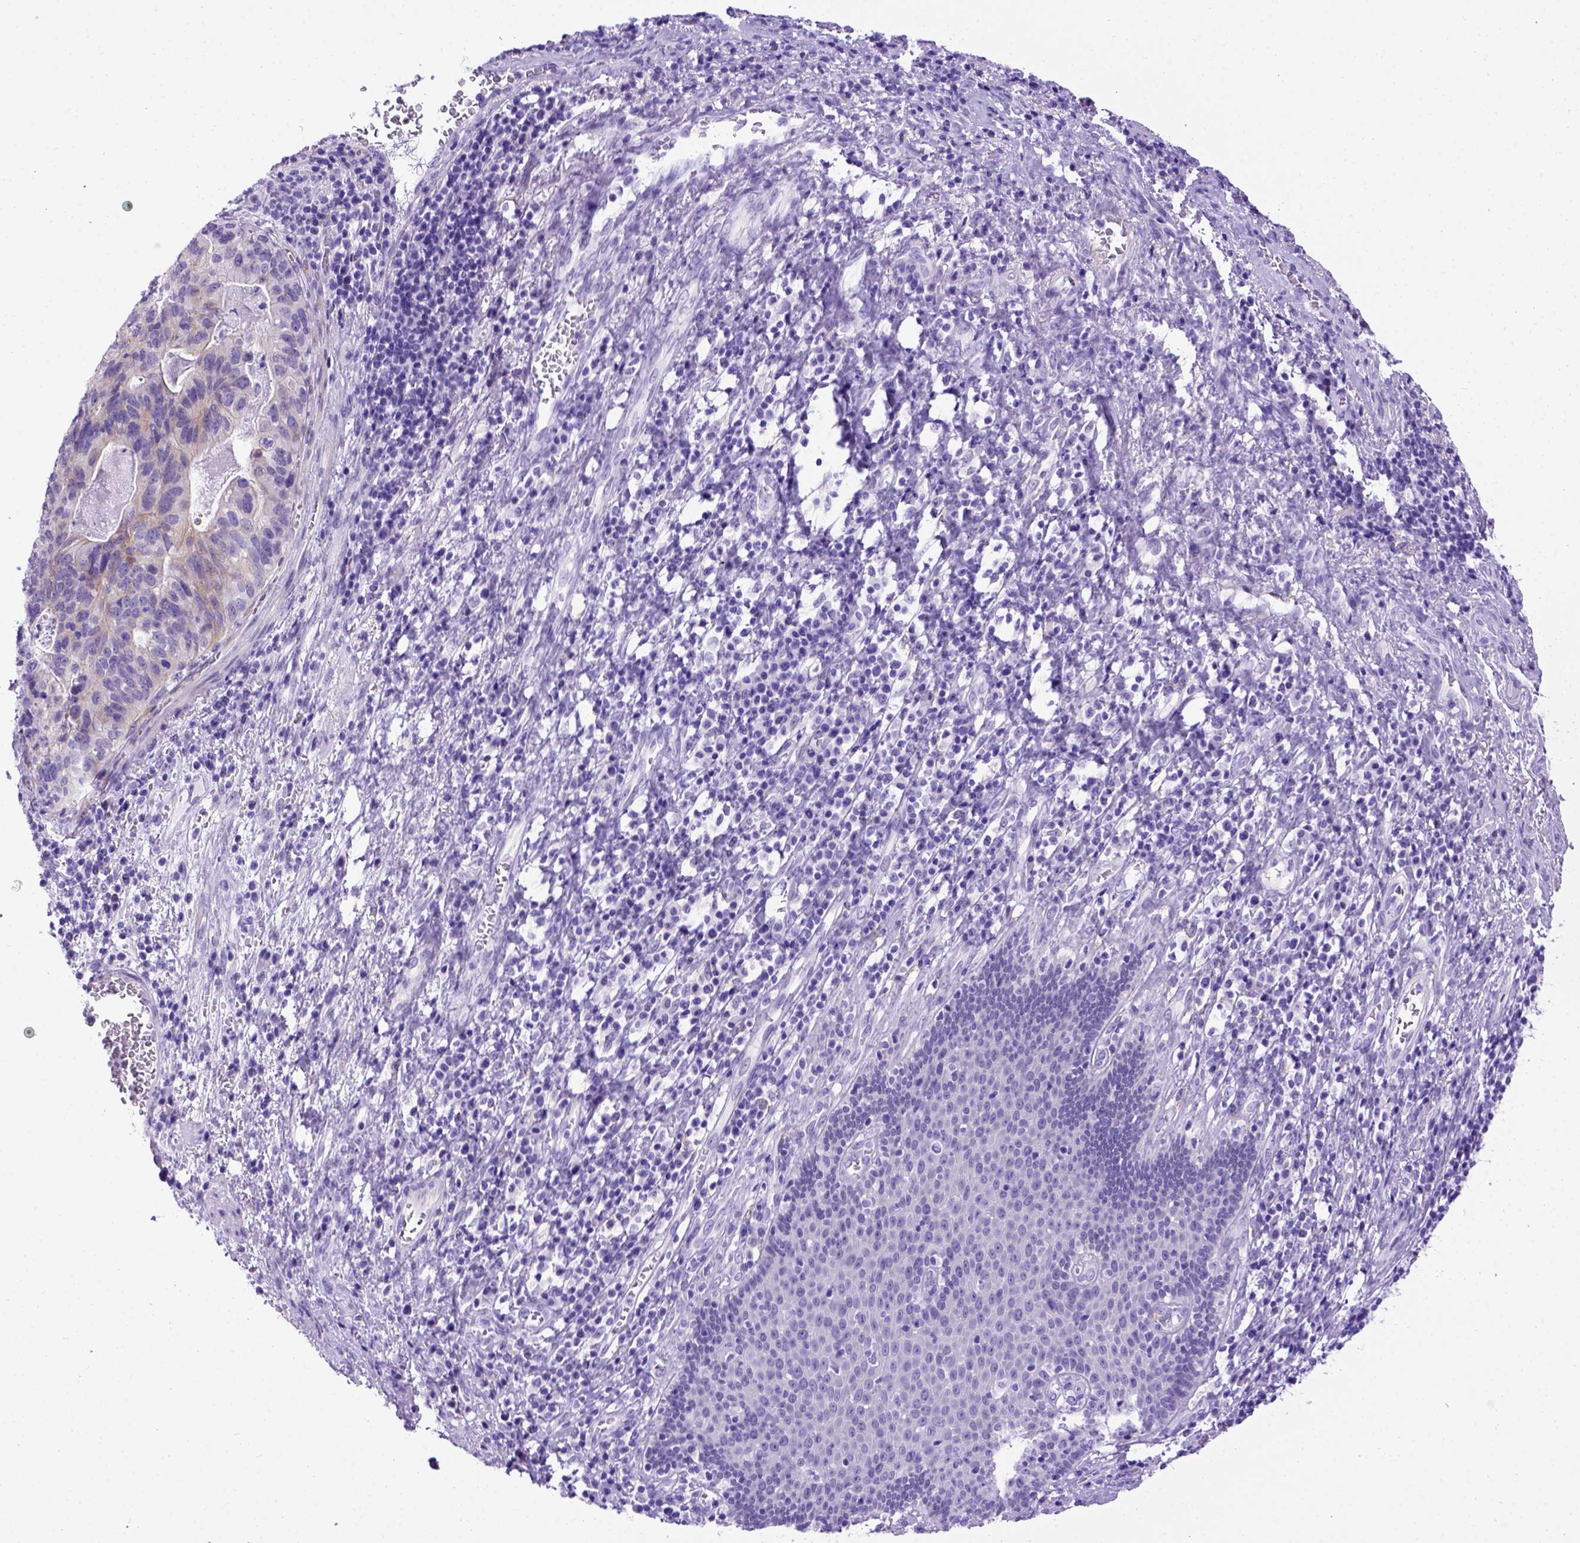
{"staining": {"intensity": "weak", "quantity": "<25%", "location": "cytoplasmic/membranous"}, "tissue": "stomach cancer", "cell_type": "Tumor cells", "image_type": "cancer", "snomed": [{"axis": "morphology", "description": "Adenocarcinoma, NOS"}, {"axis": "topography", "description": "Stomach, upper"}], "caption": "A high-resolution micrograph shows IHC staining of stomach adenocarcinoma, which exhibits no significant positivity in tumor cells.", "gene": "ADAM12", "patient": {"sex": "female", "age": 67}}